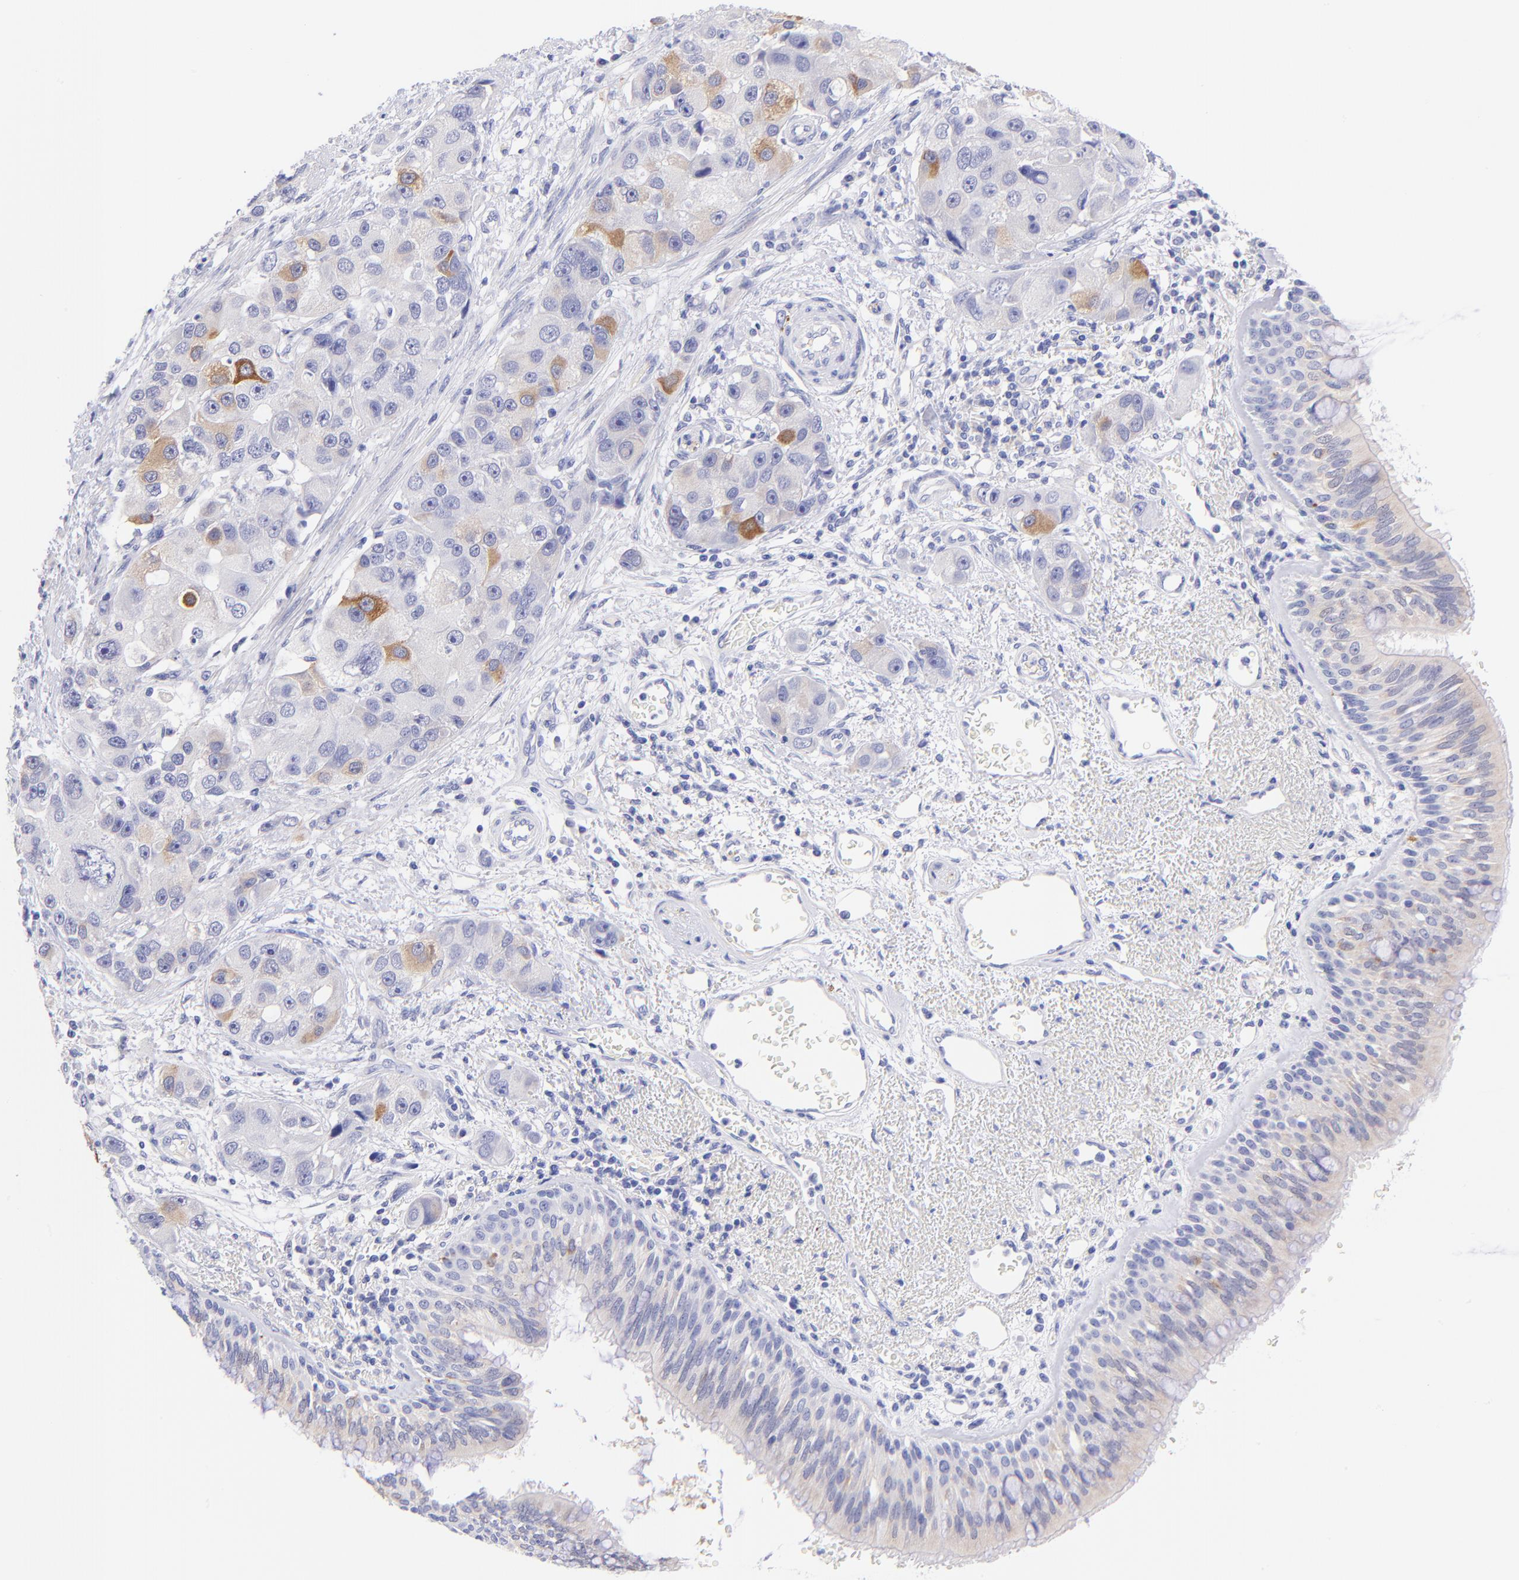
{"staining": {"intensity": "weak", "quantity": "<25%", "location": "cytoplasmic/membranous"}, "tissue": "bronchus", "cell_type": "Respiratory epithelial cells", "image_type": "normal", "snomed": [{"axis": "morphology", "description": "Normal tissue, NOS"}, {"axis": "morphology", "description": "Adenocarcinoma, NOS"}, {"axis": "morphology", "description": "Adenocarcinoma, metastatic, NOS"}, {"axis": "topography", "description": "Lymph node"}, {"axis": "topography", "description": "Bronchus"}, {"axis": "topography", "description": "Lung"}], "caption": "Bronchus was stained to show a protein in brown. There is no significant positivity in respiratory epithelial cells.", "gene": "RAB3B", "patient": {"sex": "female", "age": 54}}